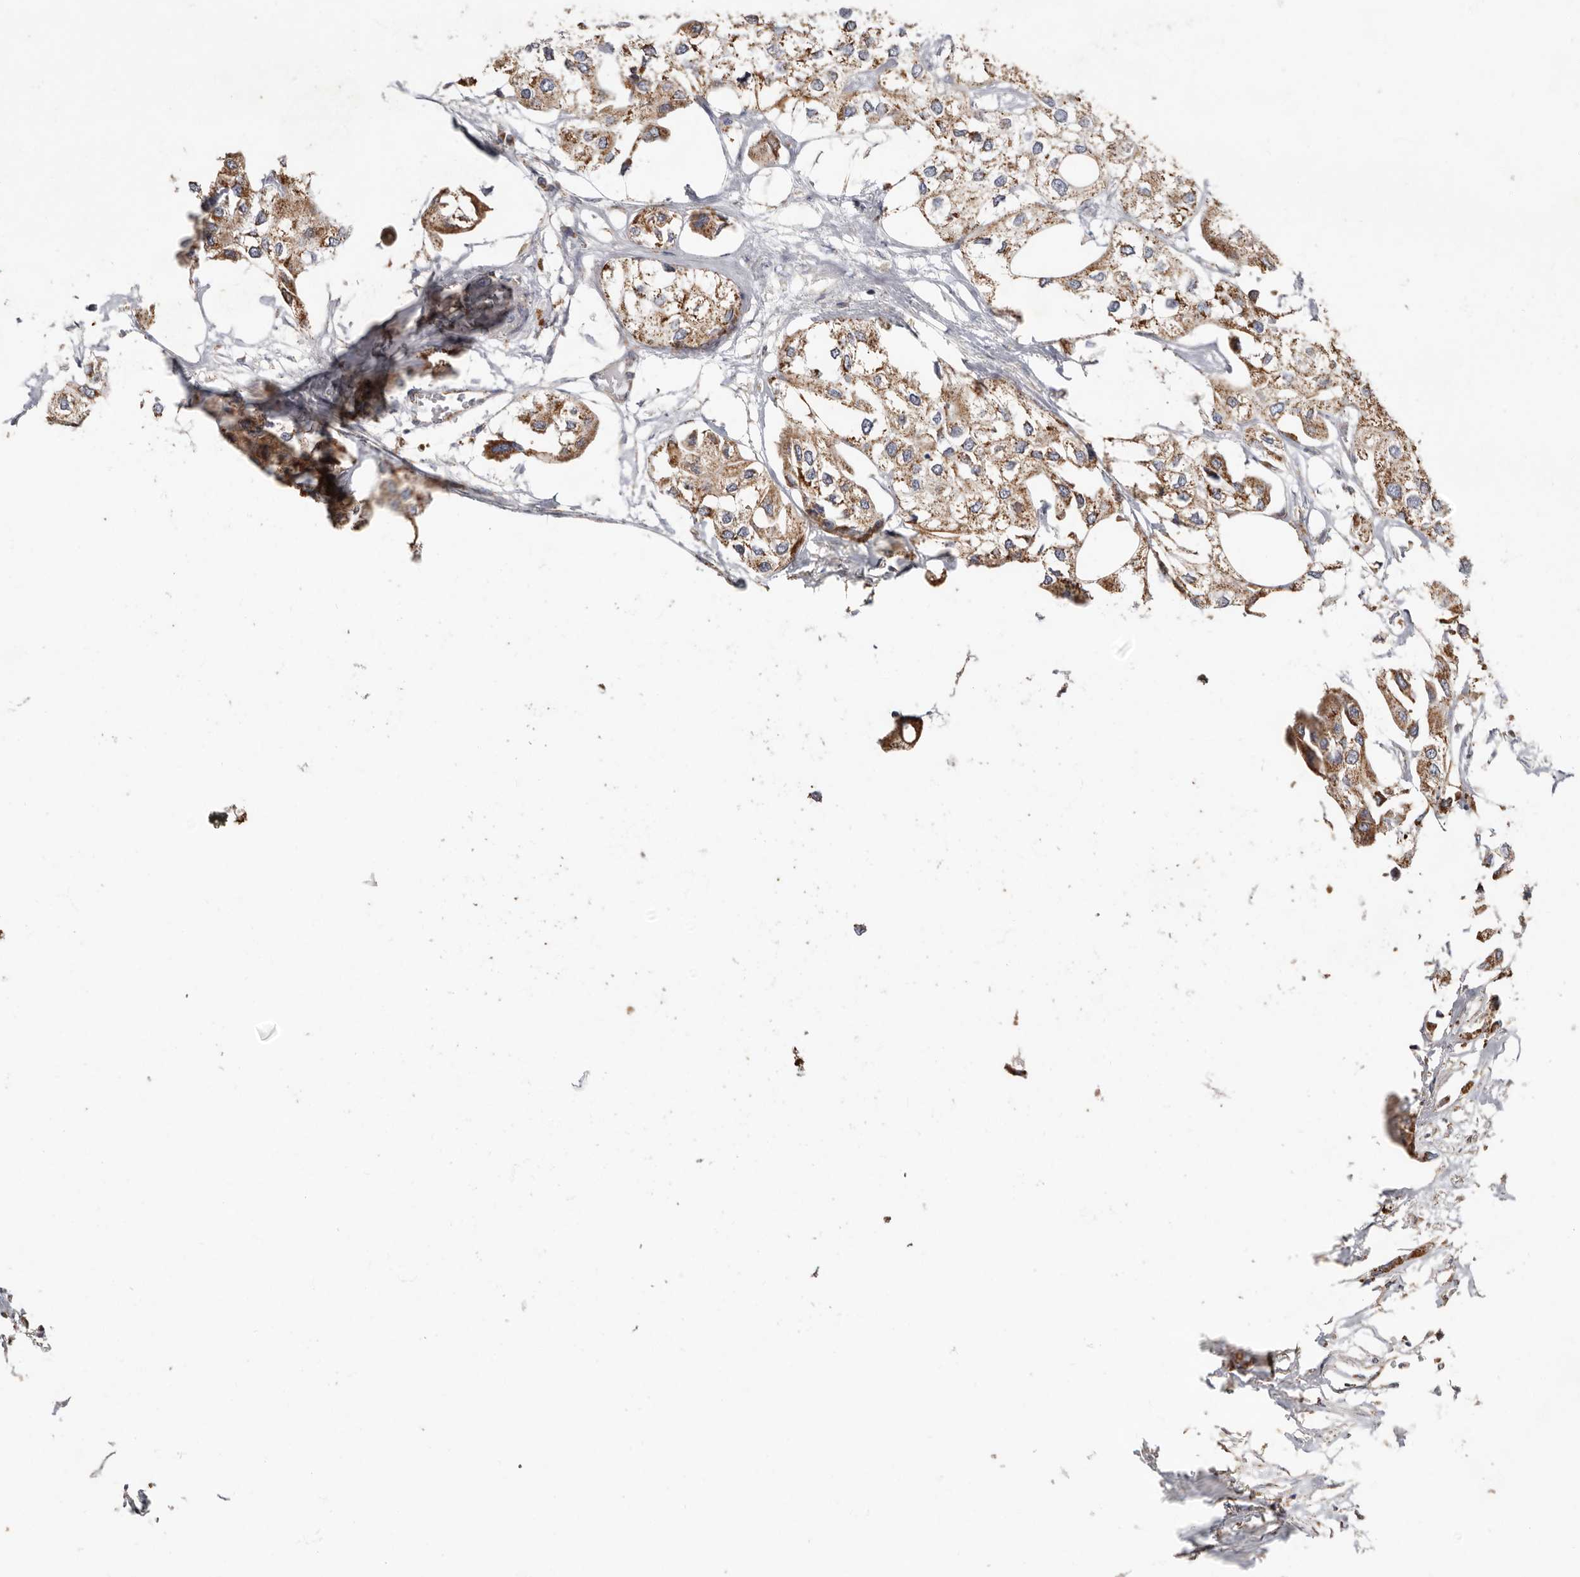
{"staining": {"intensity": "moderate", "quantity": ">75%", "location": "cytoplasmic/membranous"}, "tissue": "urothelial cancer", "cell_type": "Tumor cells", "image_type": "cancer", "snomed": [{"axis": "morphology", "description": "Urothelial carcinoma, High grade"}, {"axis": "topography", "description": "Urinary bladder"}], "caption": "Protein expression analysis of high-grade urothelial carcinoma demonstrates moderate cytoplasmic/membranous expression in approximately >75% of tumor cells. The protein is shown in brown color, while the nuclei are stained blue.", "gene": "KIF26B", "patient": {"sex": "male", "age": 64}}